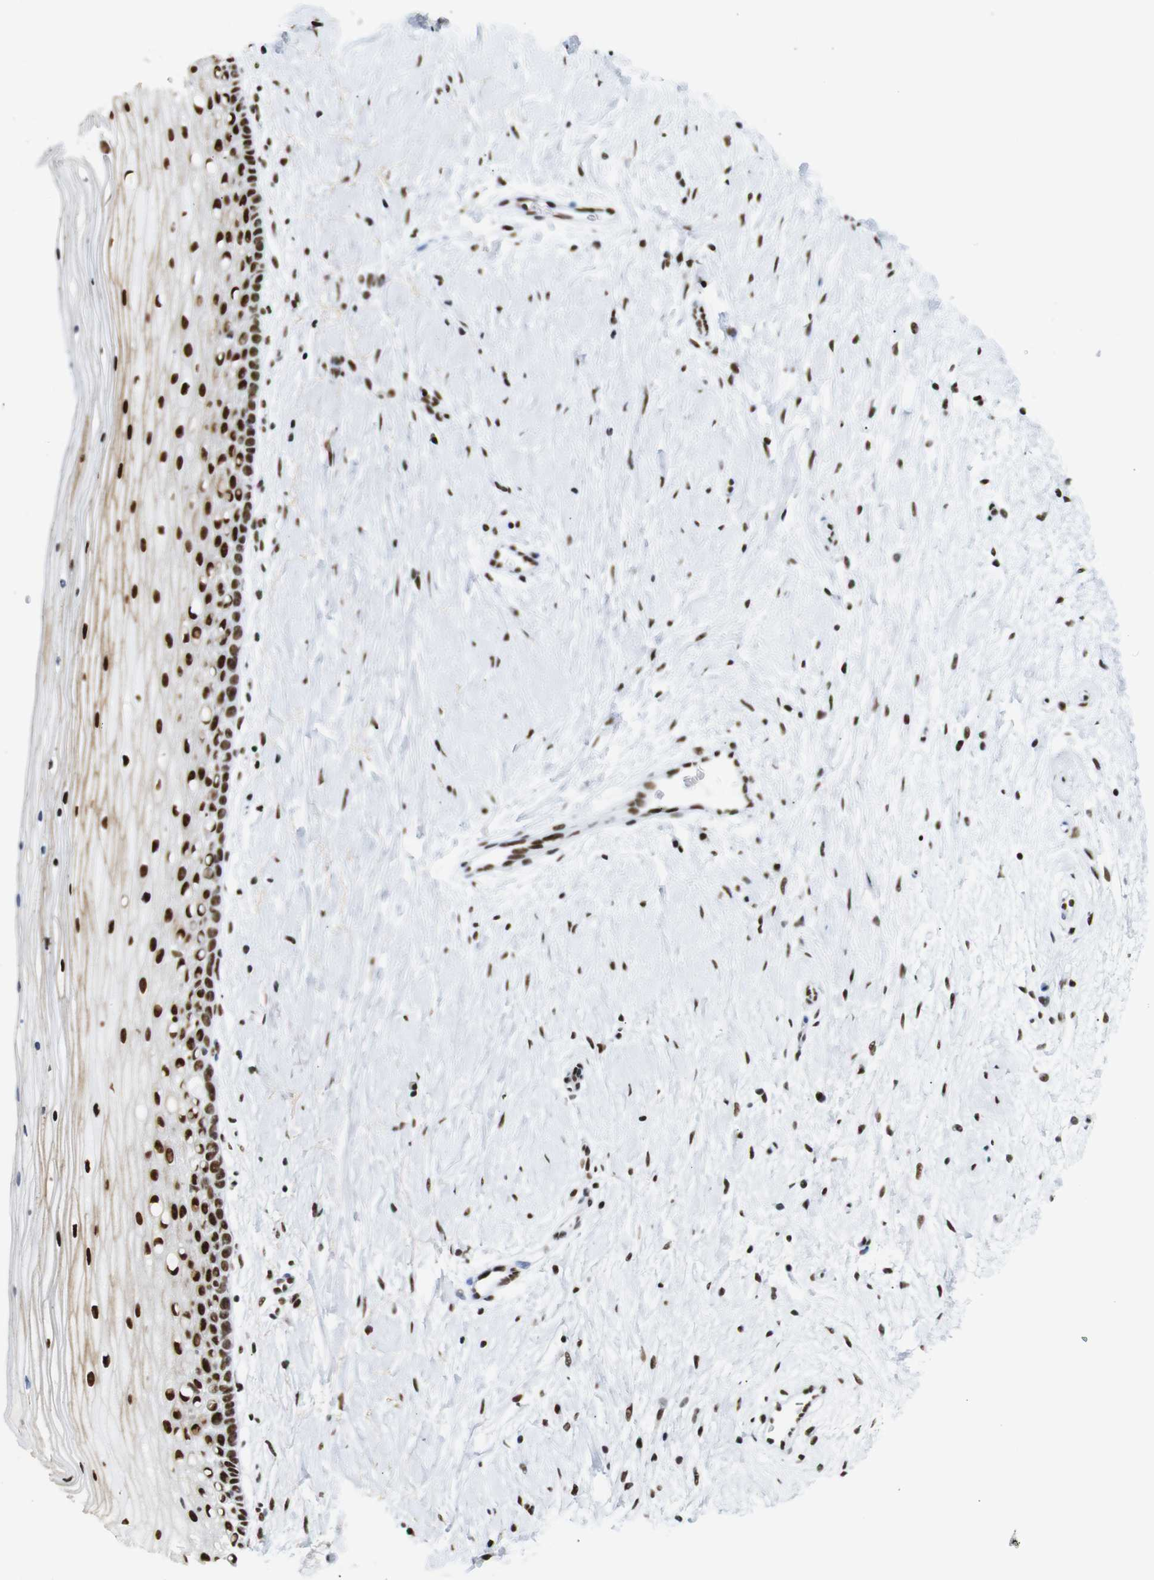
{"staining": {"intensity": "strong", "quantity": ">75%", "location": "cytoplasmic/membranous,nuclear"}, "tissue": "cervix", "cell_type": "Glandular cells", "image_type": "normal", "snomed": [{"axis": "morphology", "description": "Normal tissue, NOS"}, {"axis": "topography", "description": "Cervix"}], "caption": "Protein analysis of normal cervix displays strong cytoplasmic/membranous,nuclear expression in approximately >75% of glandular cells.", "gene": "TRA2B", "patient": {"sex": "female", "age": 39}}